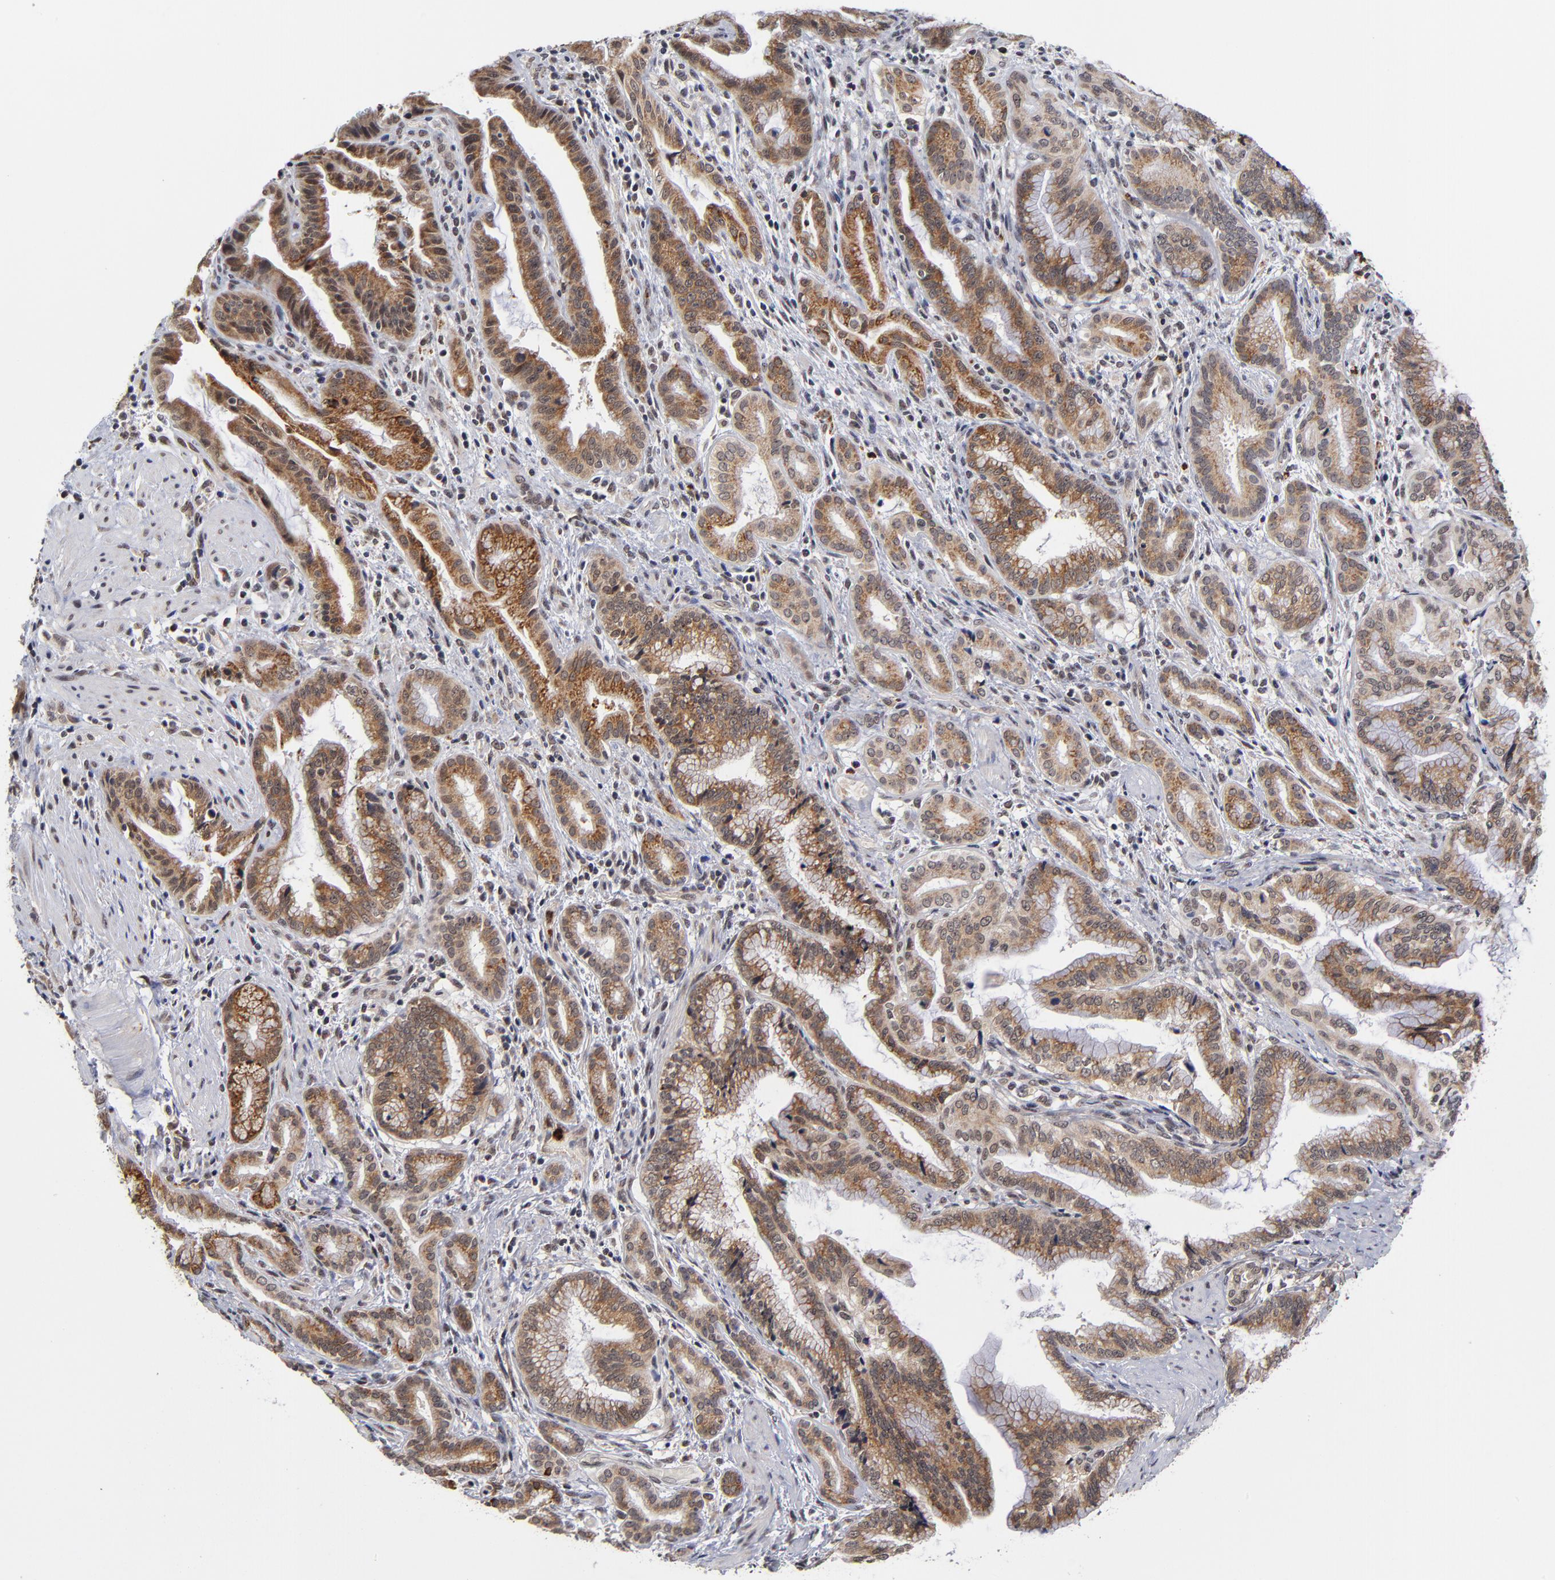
{"staining": {"intensity": "moderate", "quantity": ">75%", "location": "cytoplasmic/membranous"}, "tissue": "pancreatic cancer", "cell_type": "Tumor cells", "image_type": "cancer", "snomed": [{"axis": "morphology", "description": "Adenocarcinoma, NOS"}, {"axis": "topography", "description": "Pancreas"}], "caption": "Adenocarcinoma (pancreatic) tissue displays moderate cytoplasmic/membranous staining in about >75% of tumor cells", "gene": "ZNF419", "patient": {"sex": "female", "age": 64}}